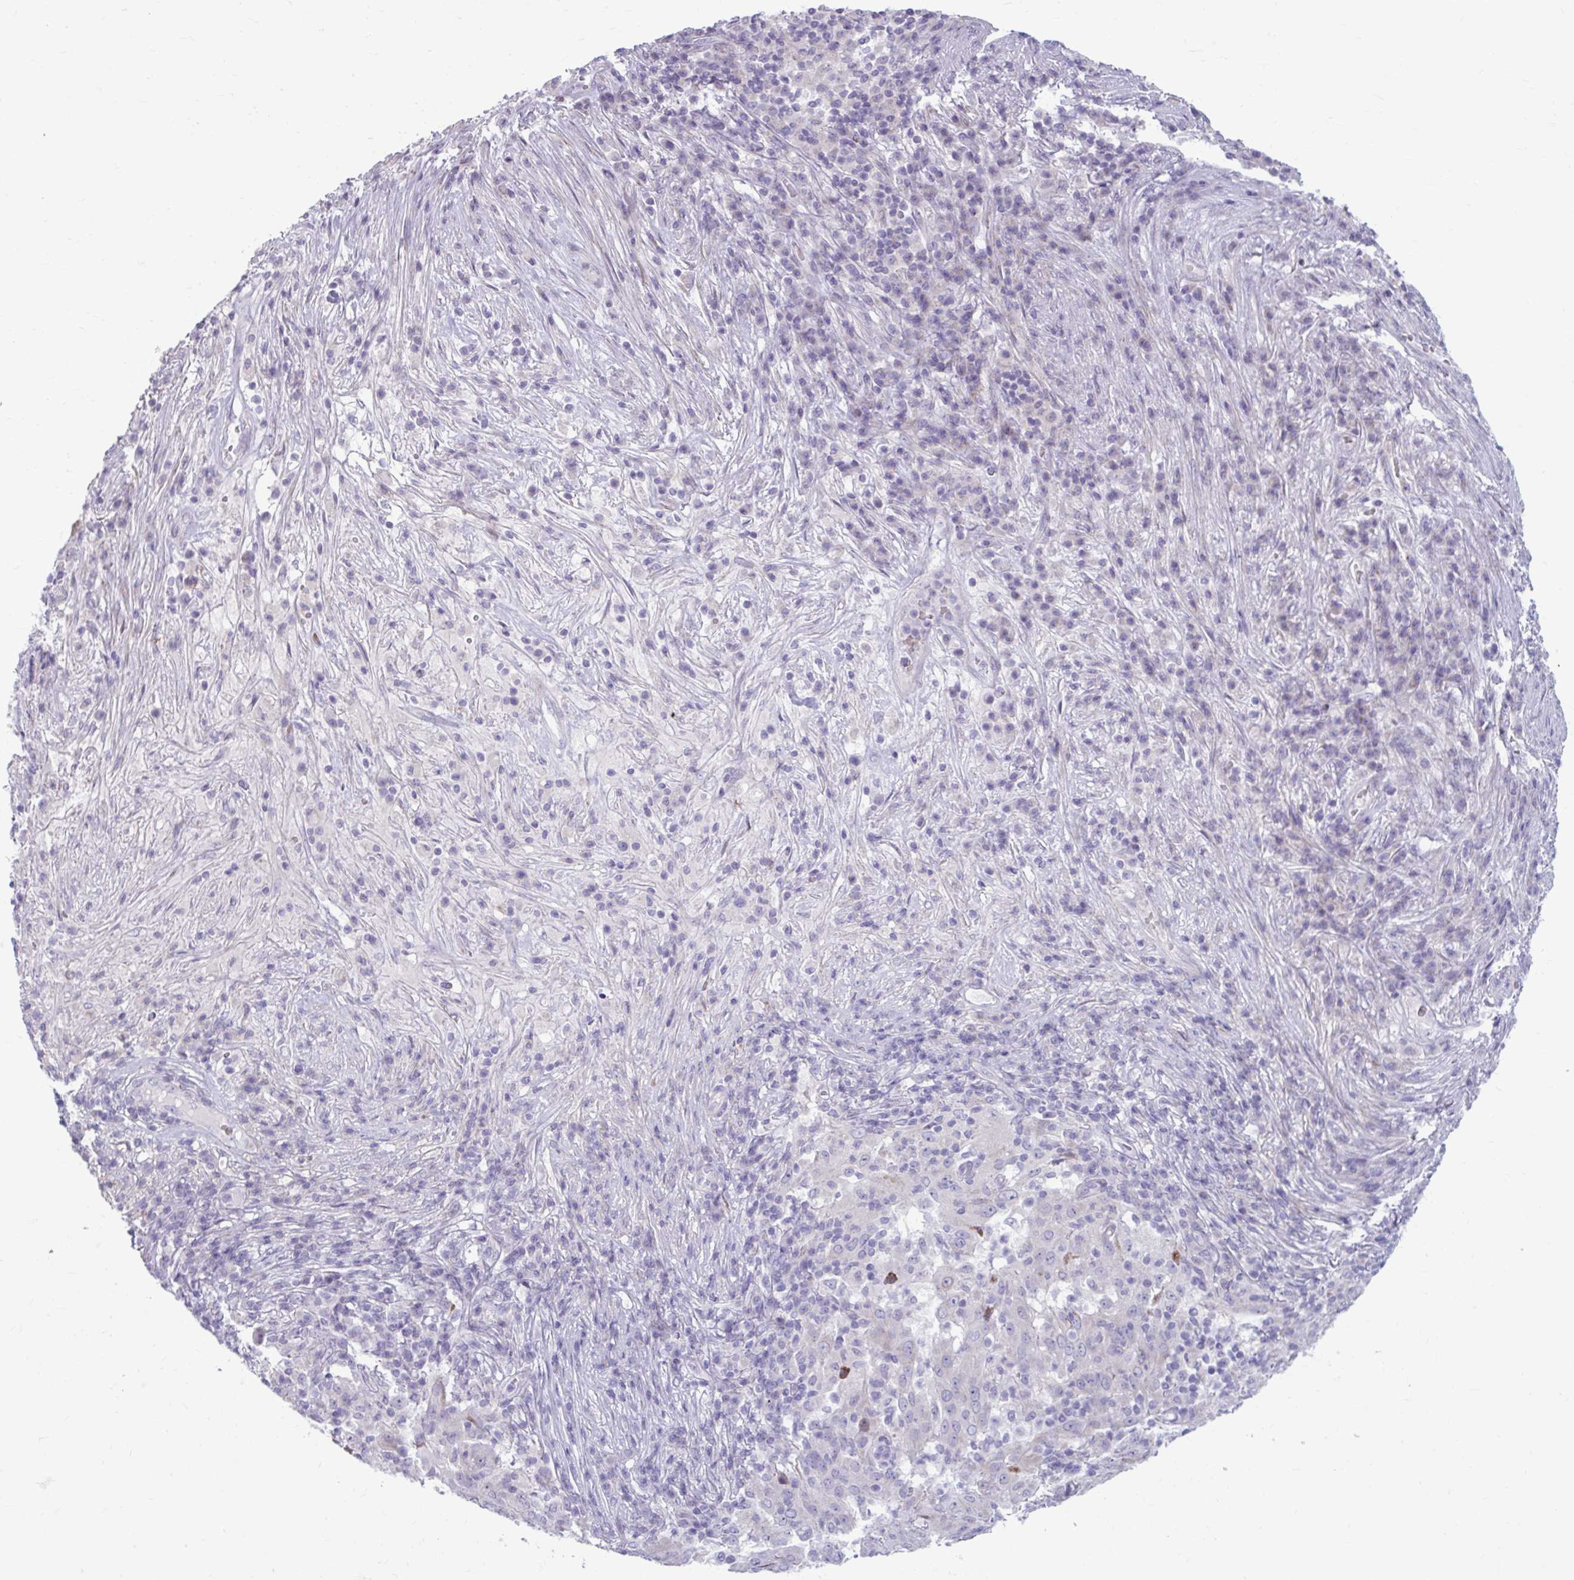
{"staining": {"intensity": "weak", "quantity": "<25%", "location": "cytoplasmic/membranous"}, "tissue": "pancreatic cancer", "cell_type": "Tumor cells", "image_type": "cancer", "snomed": [{"axis": "morphology", "description": "Adenocarcinoma, NOS"}, {"axis": "topography", "description": "Pancreas"}], "caption": "Tumor cells are negative for brown protein staining in pancreatic cancer (adenocarcinoma).", "gene": "MSMO1", "patient": {"sex": "male", "age": 63}}